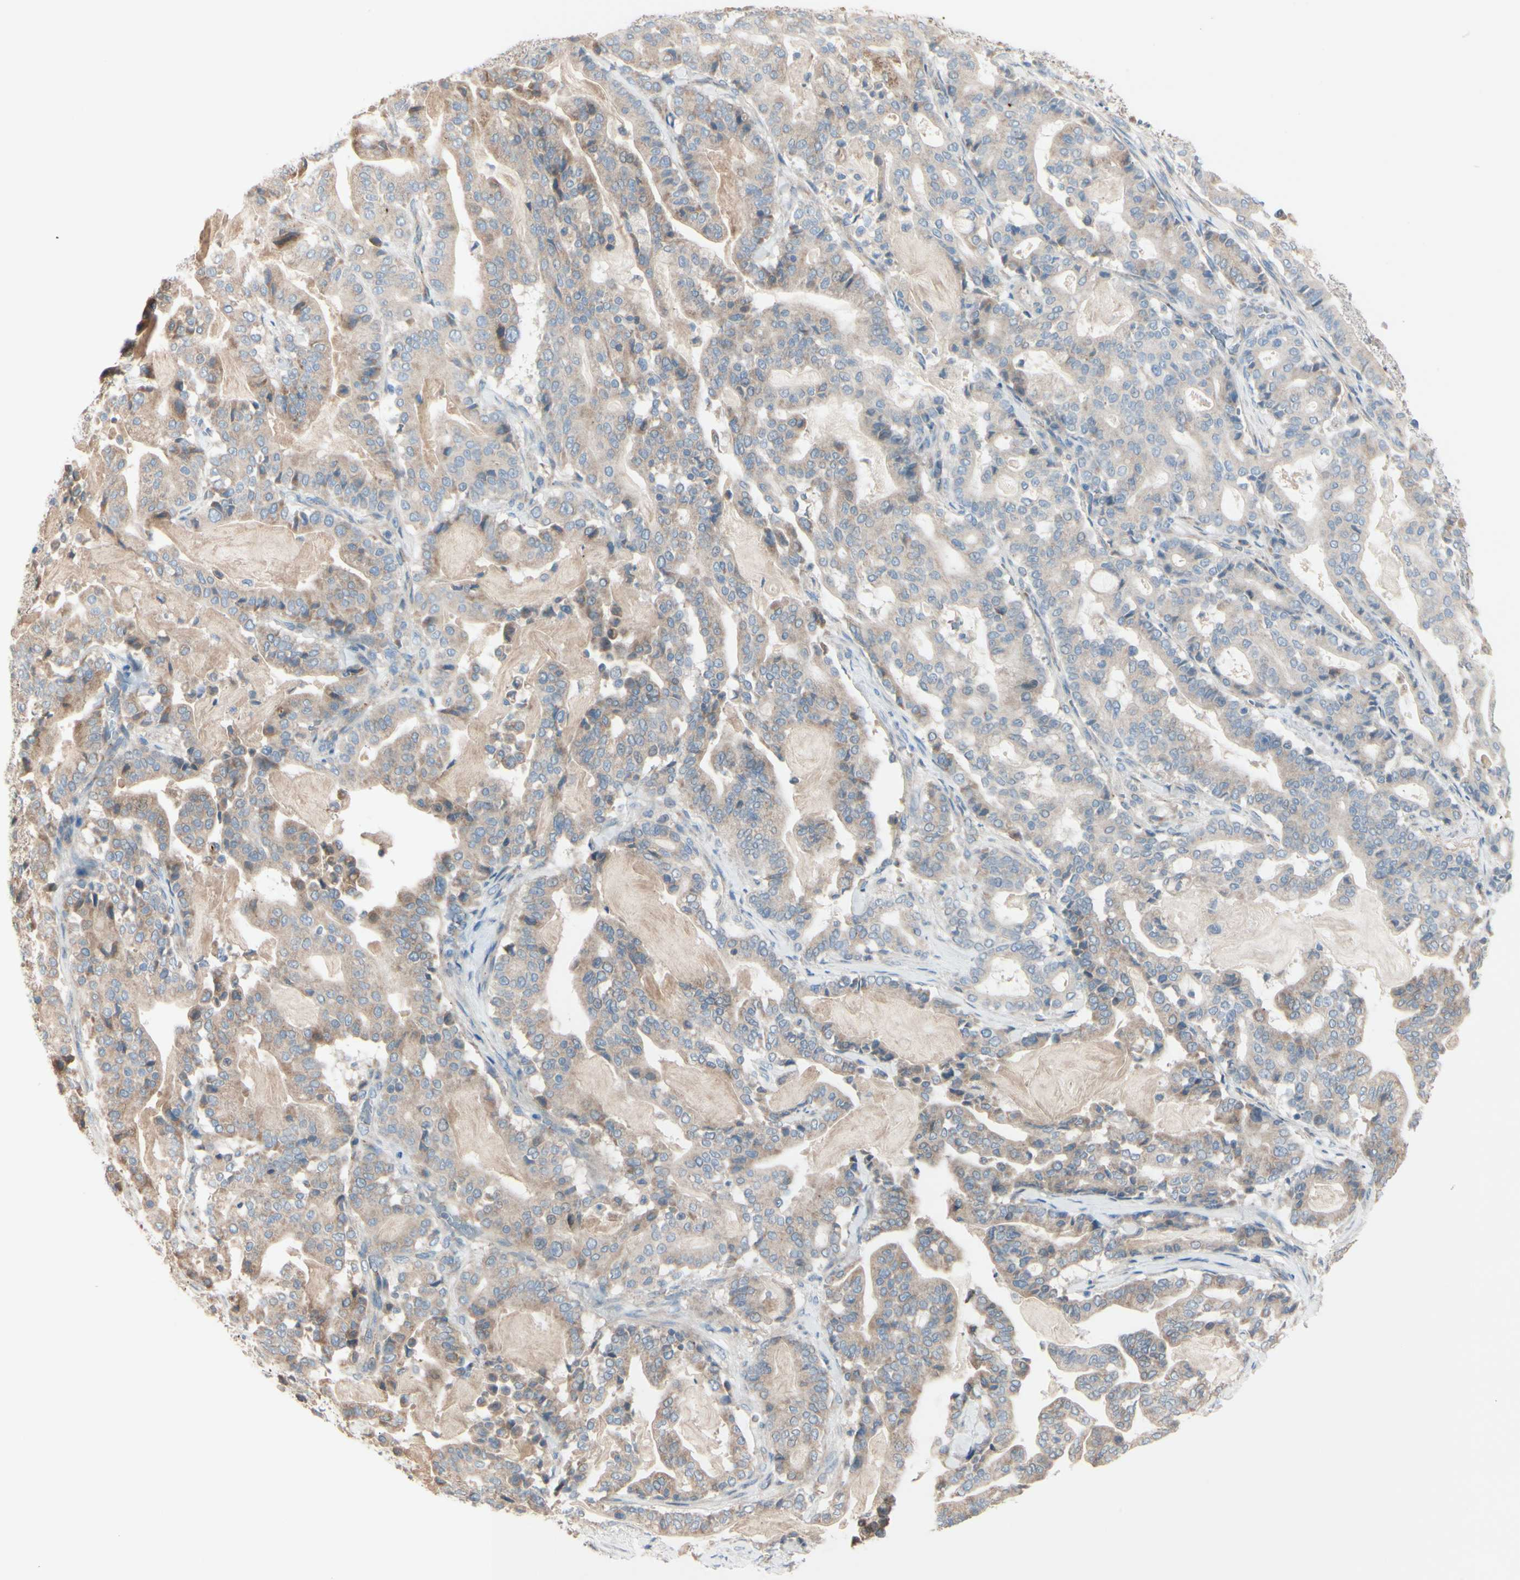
{"staining": {"intensity": "weak", "quantity": ">75%", "location": "cytoplasmic/membranous"}, "tissue": "pancreatic cancer", "cell_type": "Tumor cells", "image_type": "cancer", "snomed": [{"axis": "morphology", "description": "Adenocarcinoma, NOS"}, {"axis": "topography", "description": "Pancreas"}], "caption": "IHC staining of pancreatic cancer (adenocarcinoma), which shows low levels of weak cytoplasmic/membranous staining in approximately >75% of tumor cells indicating weak cytoplasmic/membranous protein expression. The staining was performed using DAB (brown) for protein detection and nuclei were counterstained in hematoxylin (blue).", "gene": "EPHA3", "patient": {"sex": "male", "age": 63}}